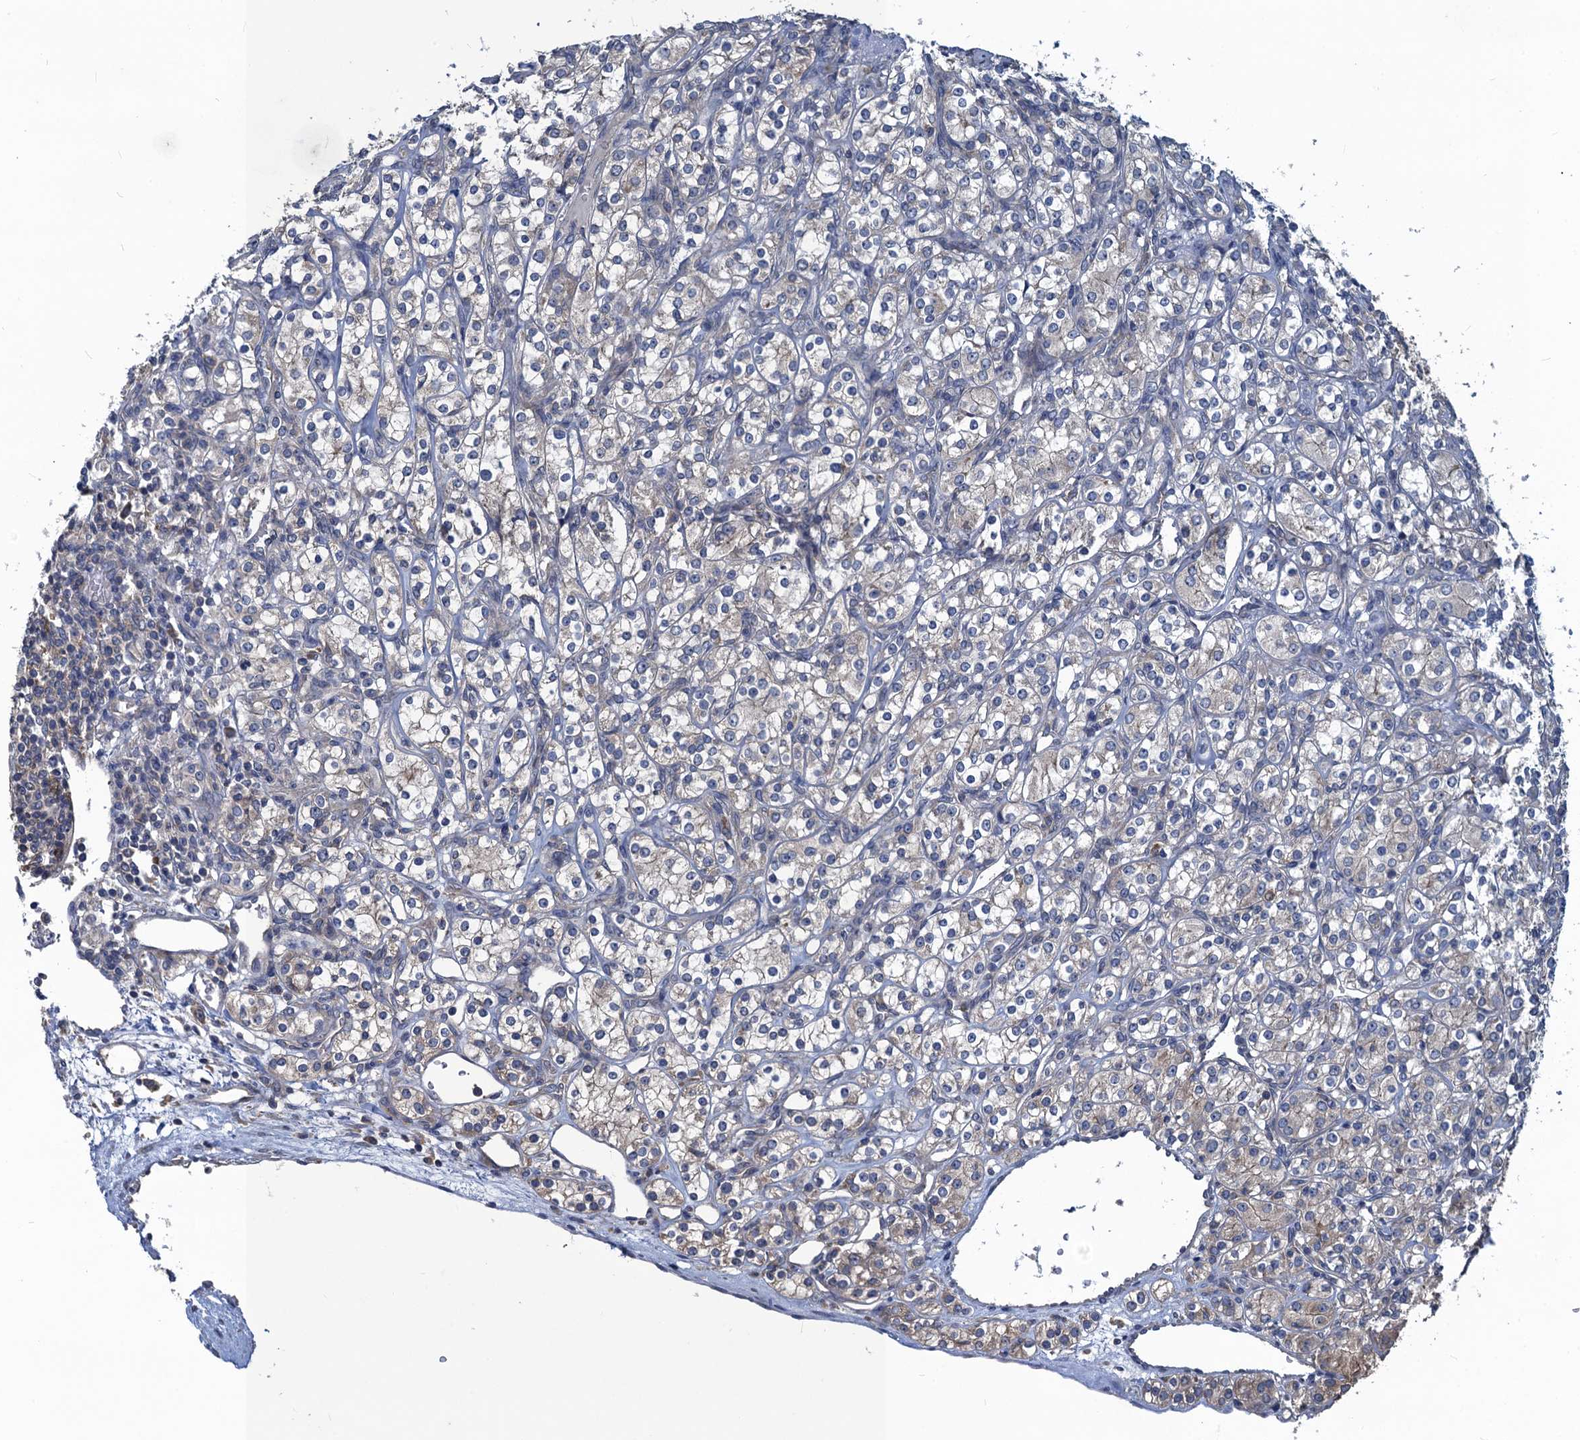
{"staining": {"intensity": "negative", "quantity": "none", "location": "none"}, "tissue": "renal cancer", "cell_type": "Tumor cells", "image_type": "cancer", "snomed": [{"axis": "morphology", "description": "Adenocarcinoma, NOS"}, {"axis": "topography", "description": "Kidney"}], "caption": "Renal adenocarcinoma was stained to show a protein in brown. There is no significant positivity in tumor cells.", "gene": "SNAP29", "patient": {"sex": "male", "age": 77}}